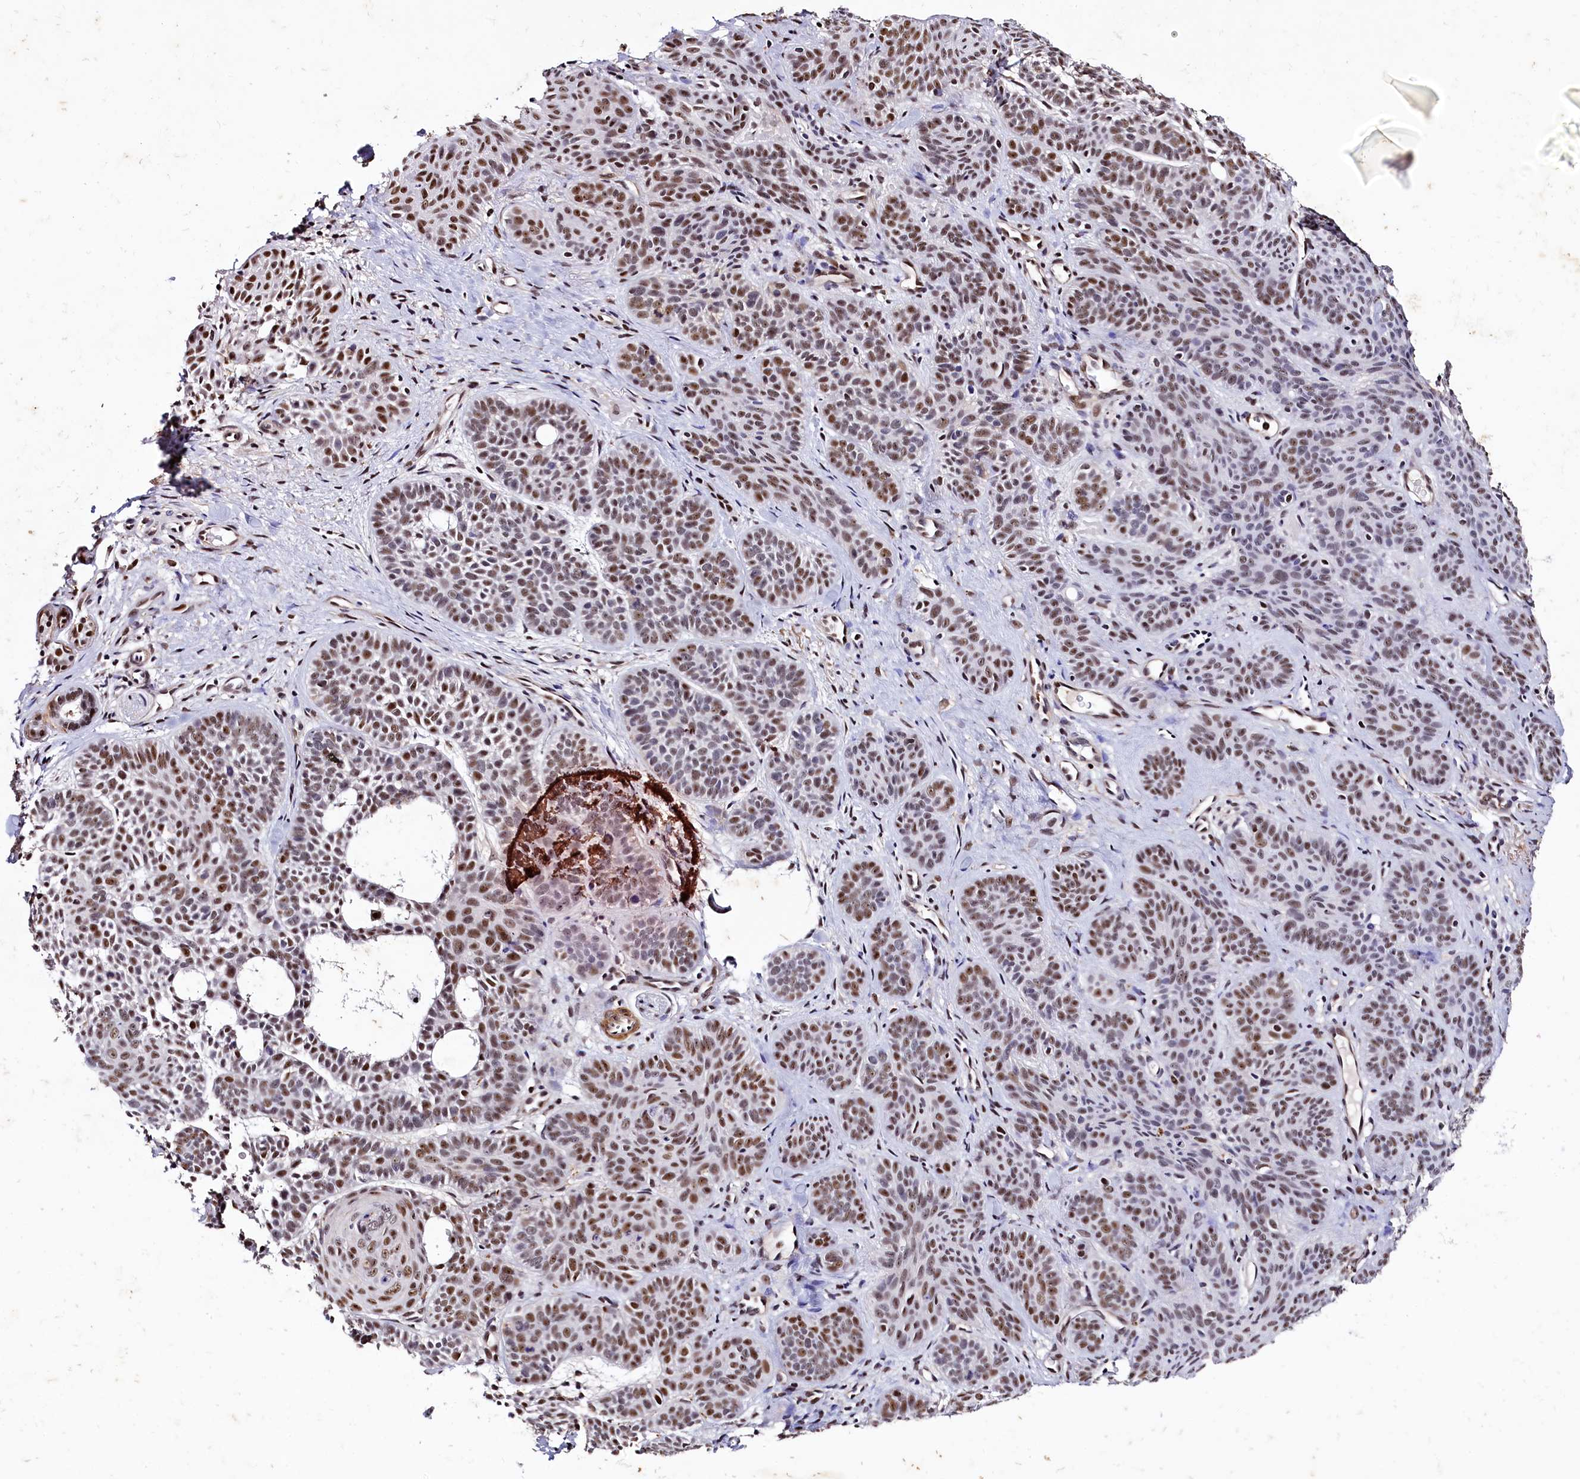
{"staining": {"intensity": "weak", "quantity": "25%-75%", "location": "nuclear"}, "tissue": "skin cancer", "cell_type": "Tumor cells", "image_type": "cancer", "snomed": [{"axis": "morphology", "description": "Basal cell carcinoma"}, {"axis": "topography", "description": "Skin"}], "caption": "Tumor cells display low levels of weak nuclear staining in about 25%-75% of cells in human skin cancer (basal cell carcinoma).", "gene": "SAMD10", "patient": {"sex": "male", "age": 85}}